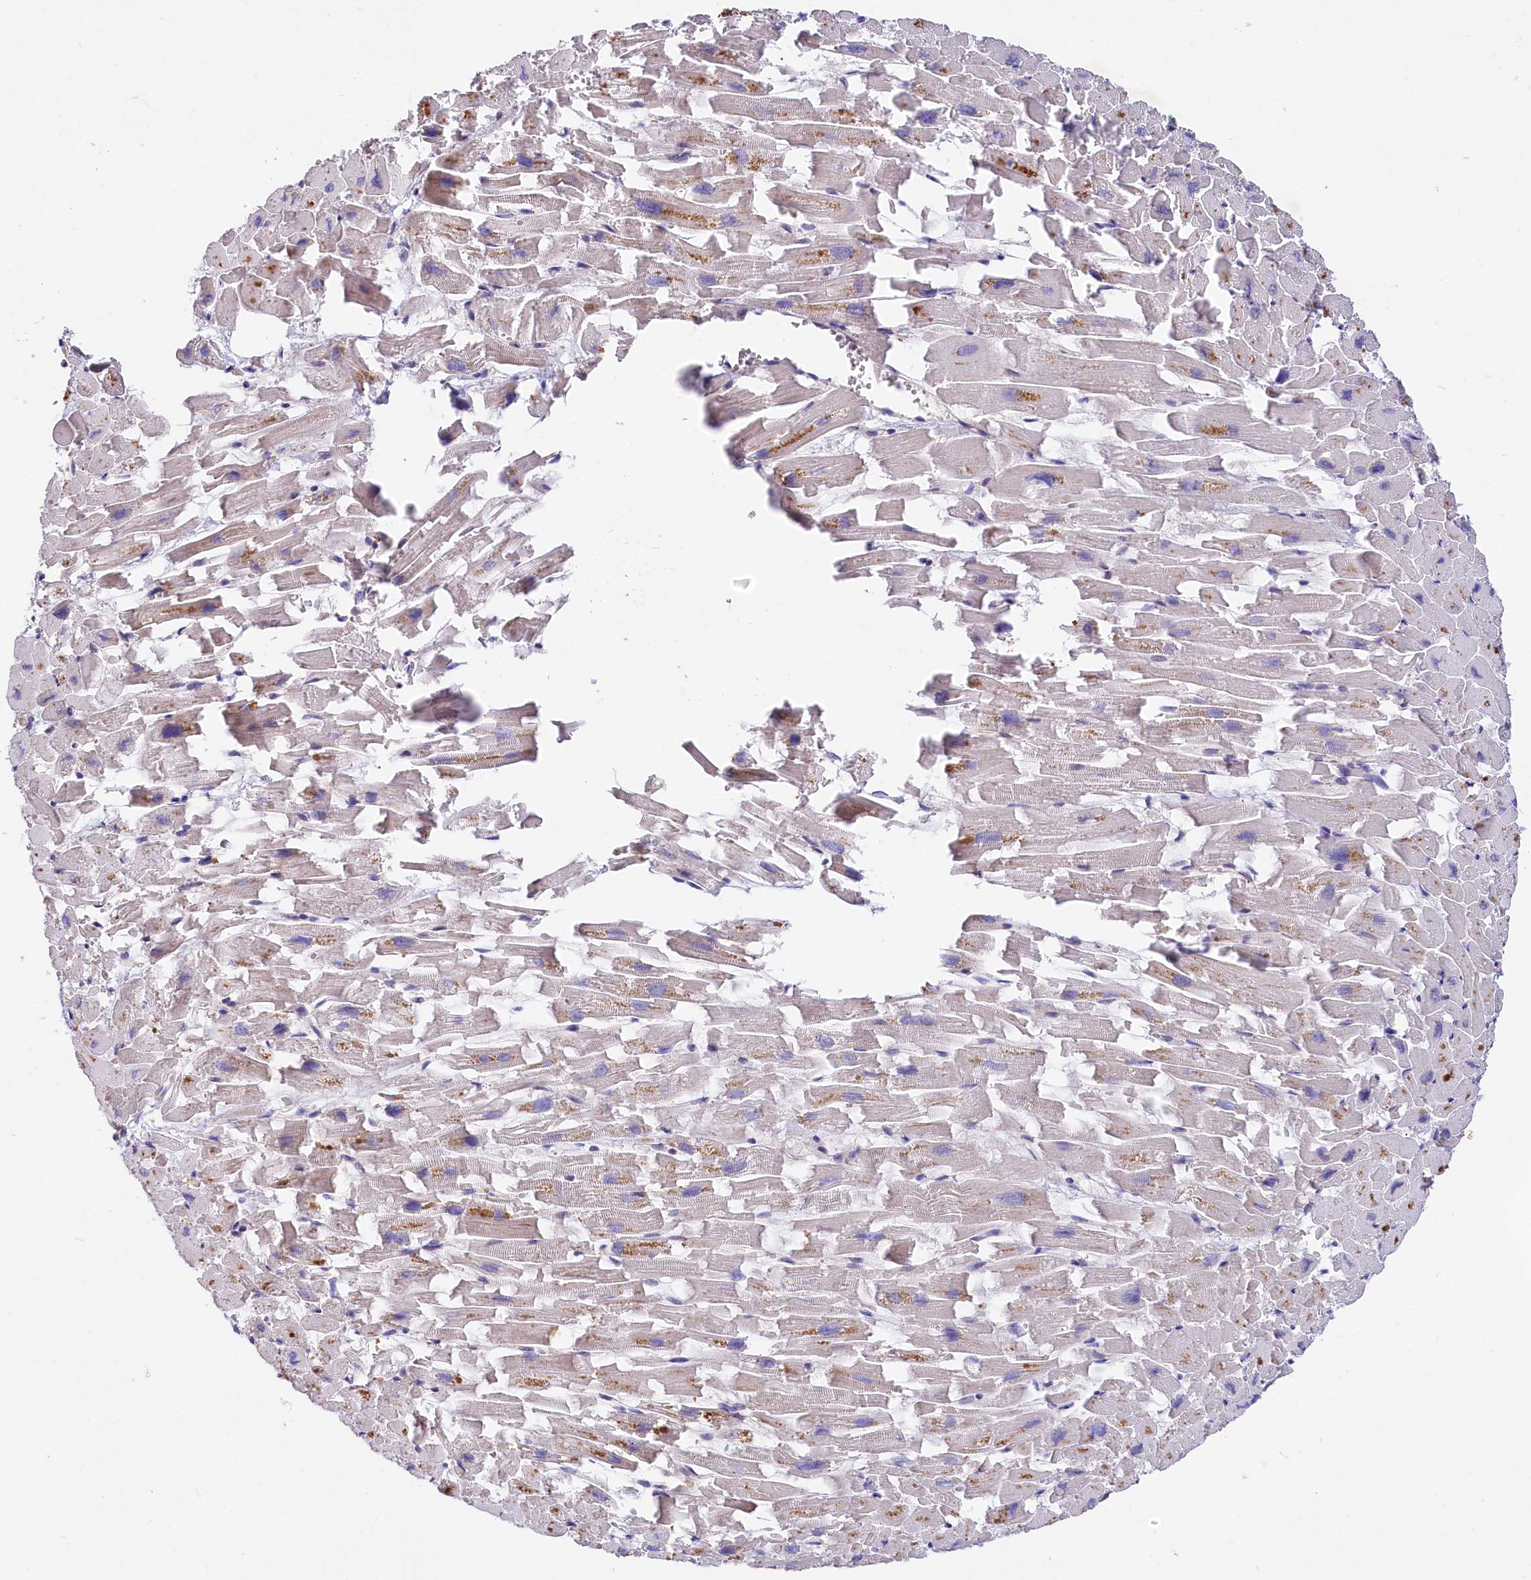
{"staining": {"intensity": "negative", "quantity": "none", "location": "none"}, "tissue": "heart muscle", "cell_type": "Cardiomyocytes", "image_type": "normal", "snomed": [{"axis": "morphology", "description": "Normal tissue, NOS"}, {"axis": "topography", "description": "Heart"}], "caption": "The immunohistochemistry micrograph has no significant positivity in cardiomyocytes of heart muscle.", "gene": "RPUSD3", "patient": {"sex": "female", "age": 64}}